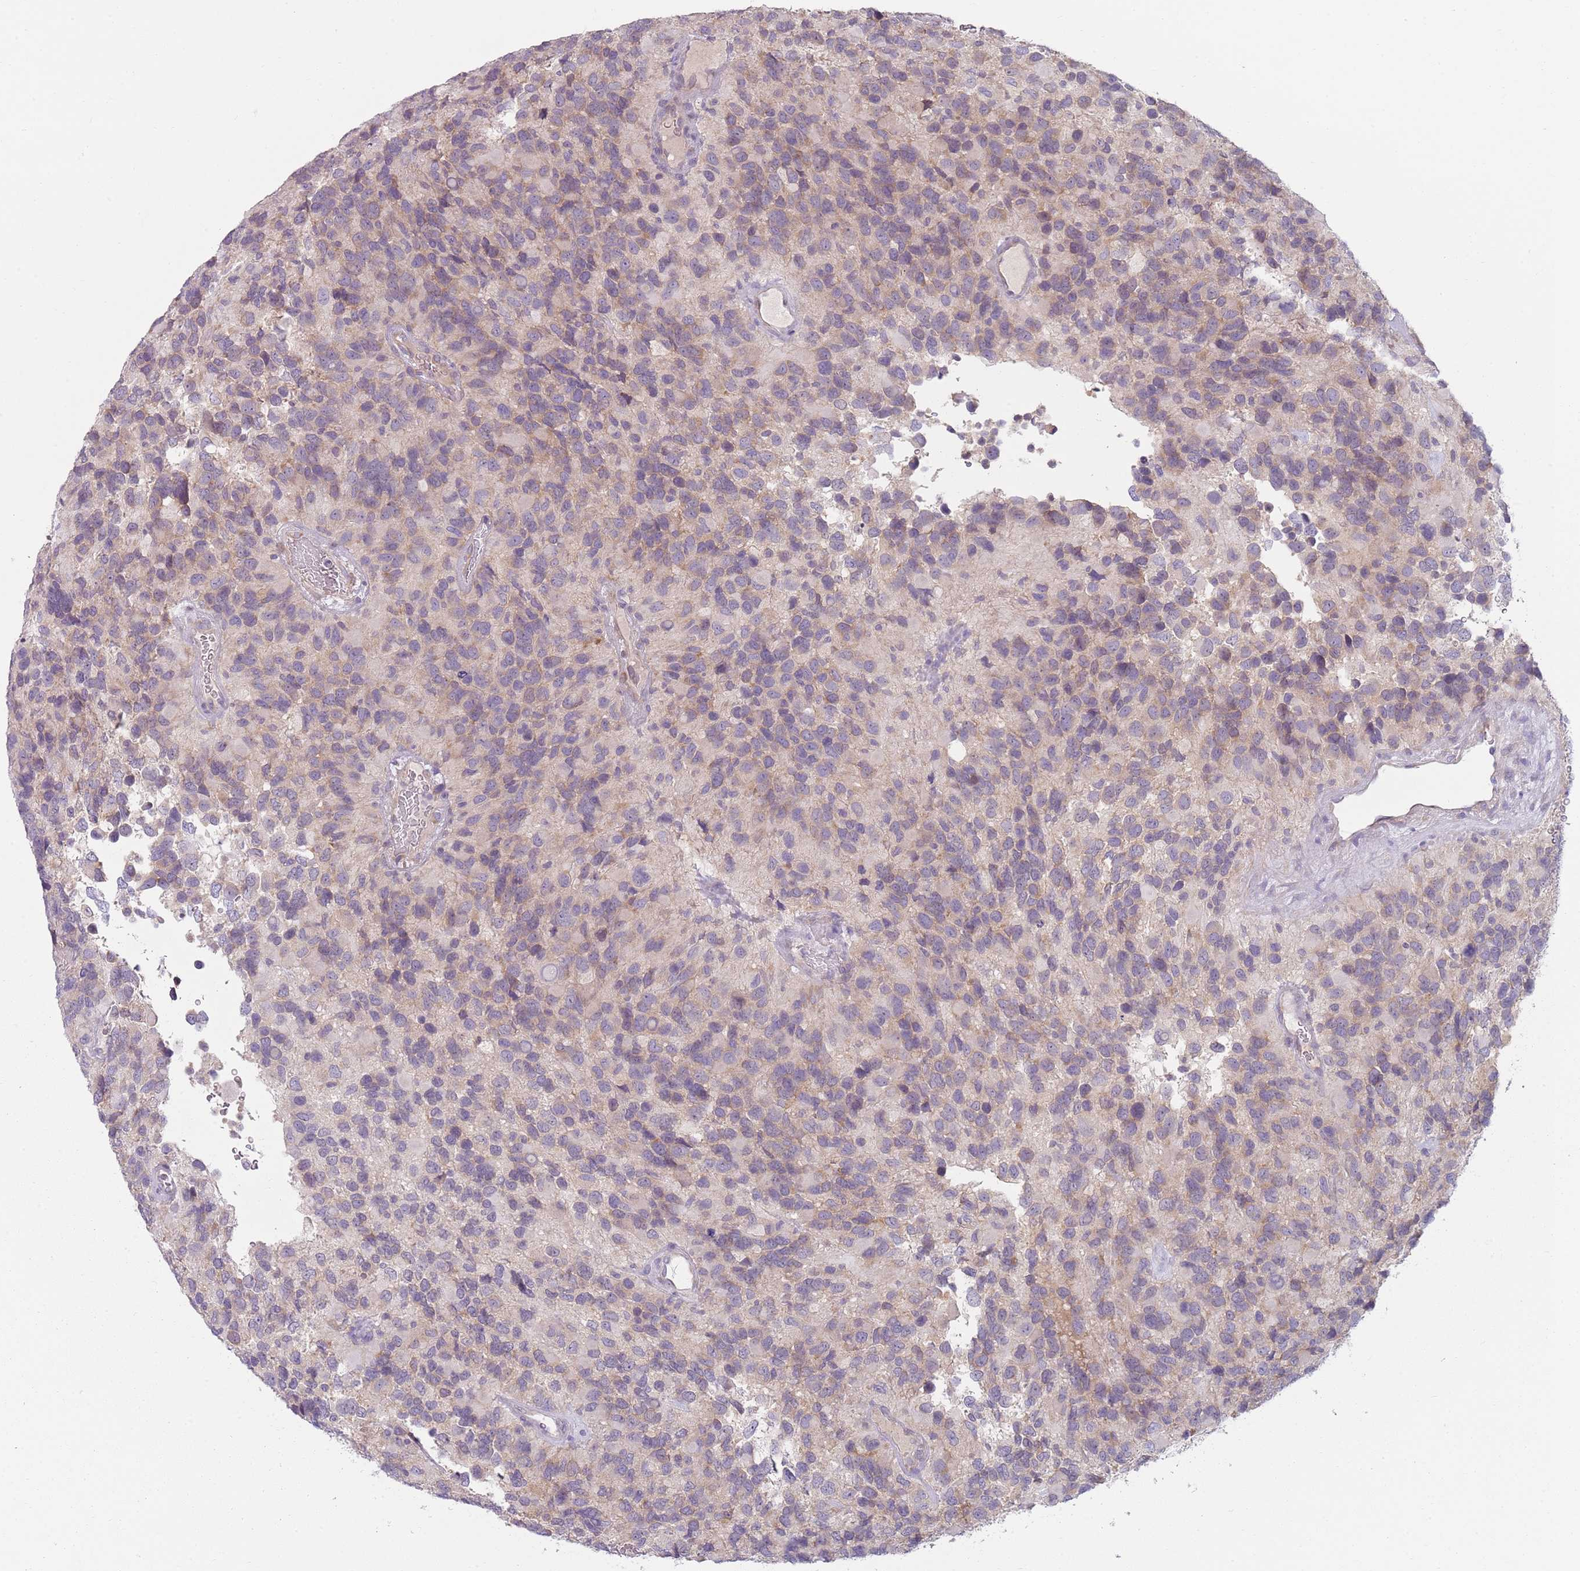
{"staining": {"intensity": "weak", "quantity": "25%-75%", "location": "cytoplasmic/membranous"}, "tissue": "glioma", "cell_type": "Tumor cells", "image_type": "cancer", "snomed": [{"axis": "morphology", "description": "Glioma, malignant, High grade"}, {"axis": "topography", "description": "Brain"}], "caption": "An immunohistochemistry histopathology image of neoplastic tissue is shown. Protein staining in brown labels weak cytoplasmic/membranous positivity in glioma within tumor cells.", "gene": "SLC26A6", "patient": {"sex": "male", "age": 77}}